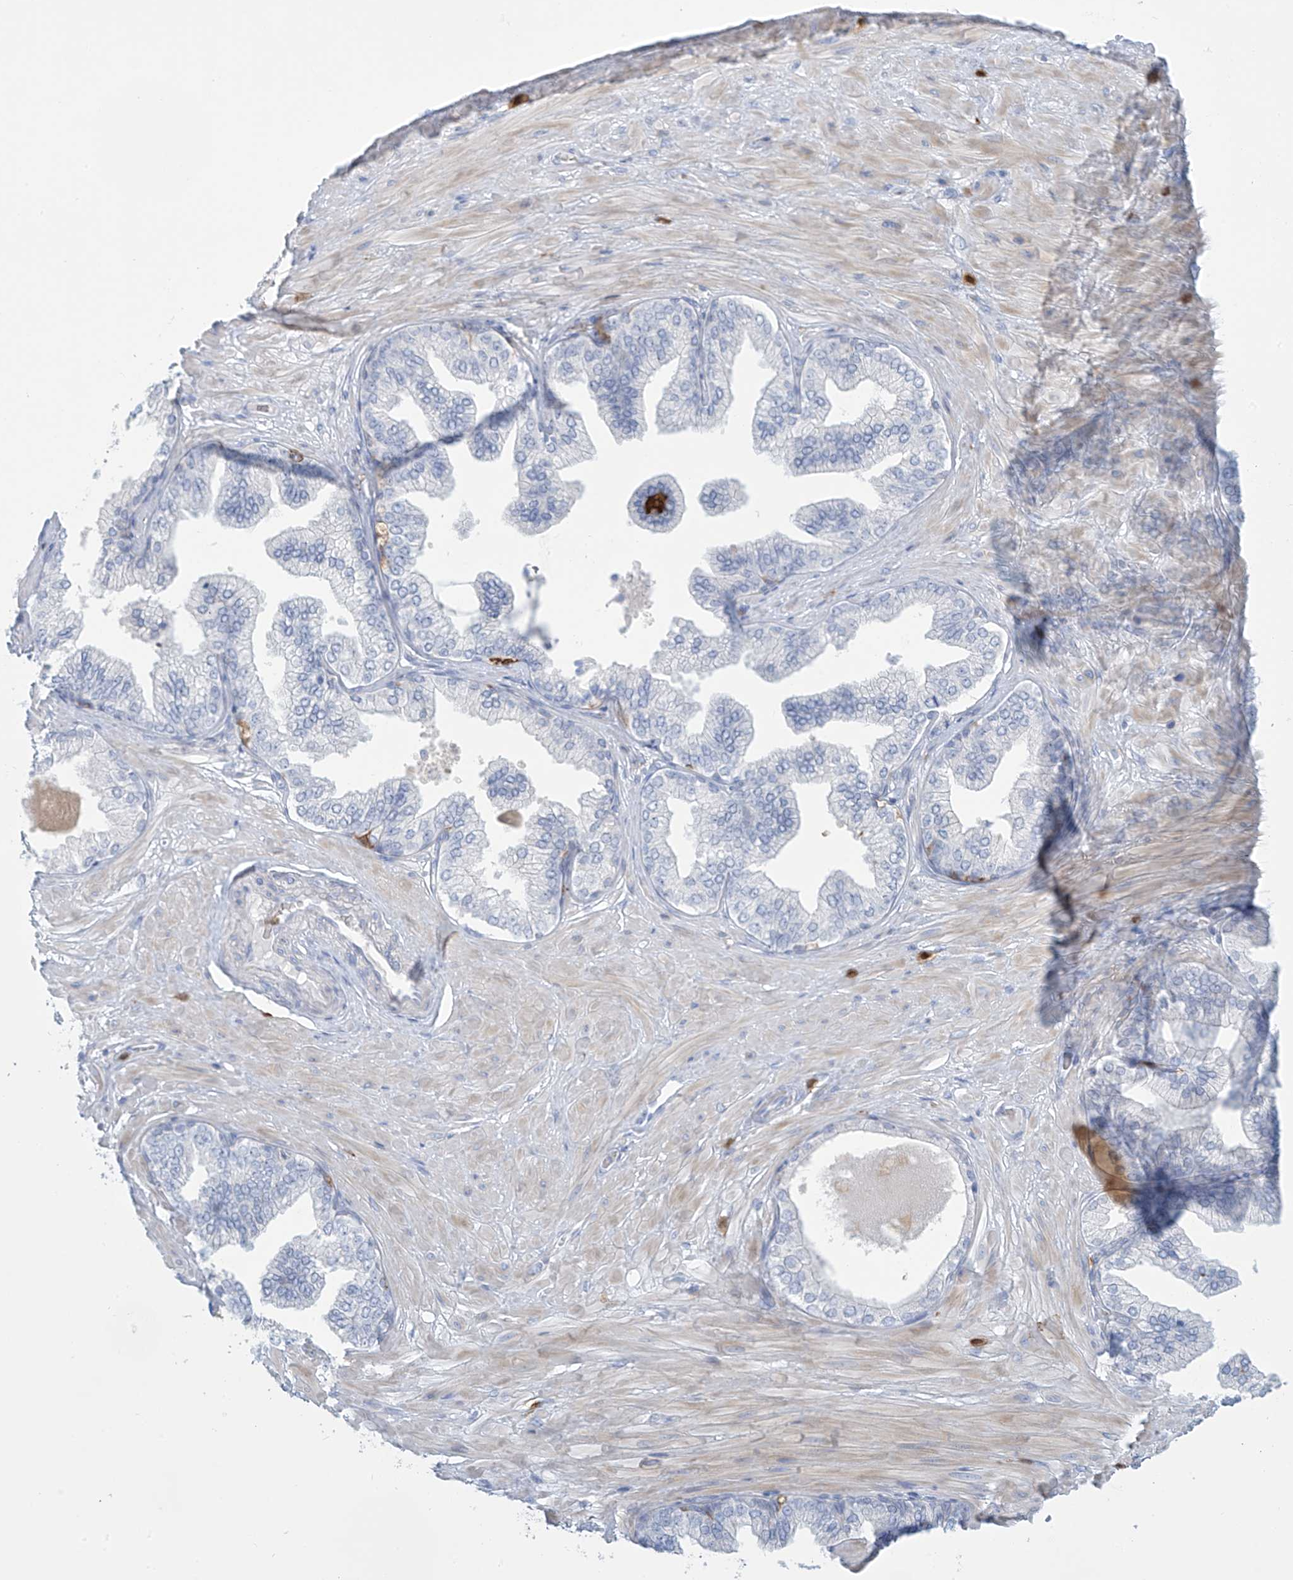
{"staining": {"intensity": "negative", "quantity": "none", "location": "none"}, "tissue": "adipose tissue", "cell_type": "Adipocytes", "image_type": "normal", "snomed": [{"axis": "morphology", "description": "Normal tissue, NOS"}, {"axis": "morphology", "description": "Adenocarcinoma, Low grade"}, {"axis": "topography", "description": "Prostate"}, {"axis": "topography", "description": "Peripheral nerve tissue"}], "caption": "Immunohistochemistry image of normal adipose tissue: adipose tissue stained with DAB (3,3'-diaminobenzidine) displays no significant protein staining in adipocytes. (Stains: DAB (3,3'-diaminobenzidine) immunohistochemistry with hematoxylin counter stain, Microscopy: brightfield microscopy at high magnification).", "gene": "TRMT2B", "patient": {"sex": "male", "age": 63}}